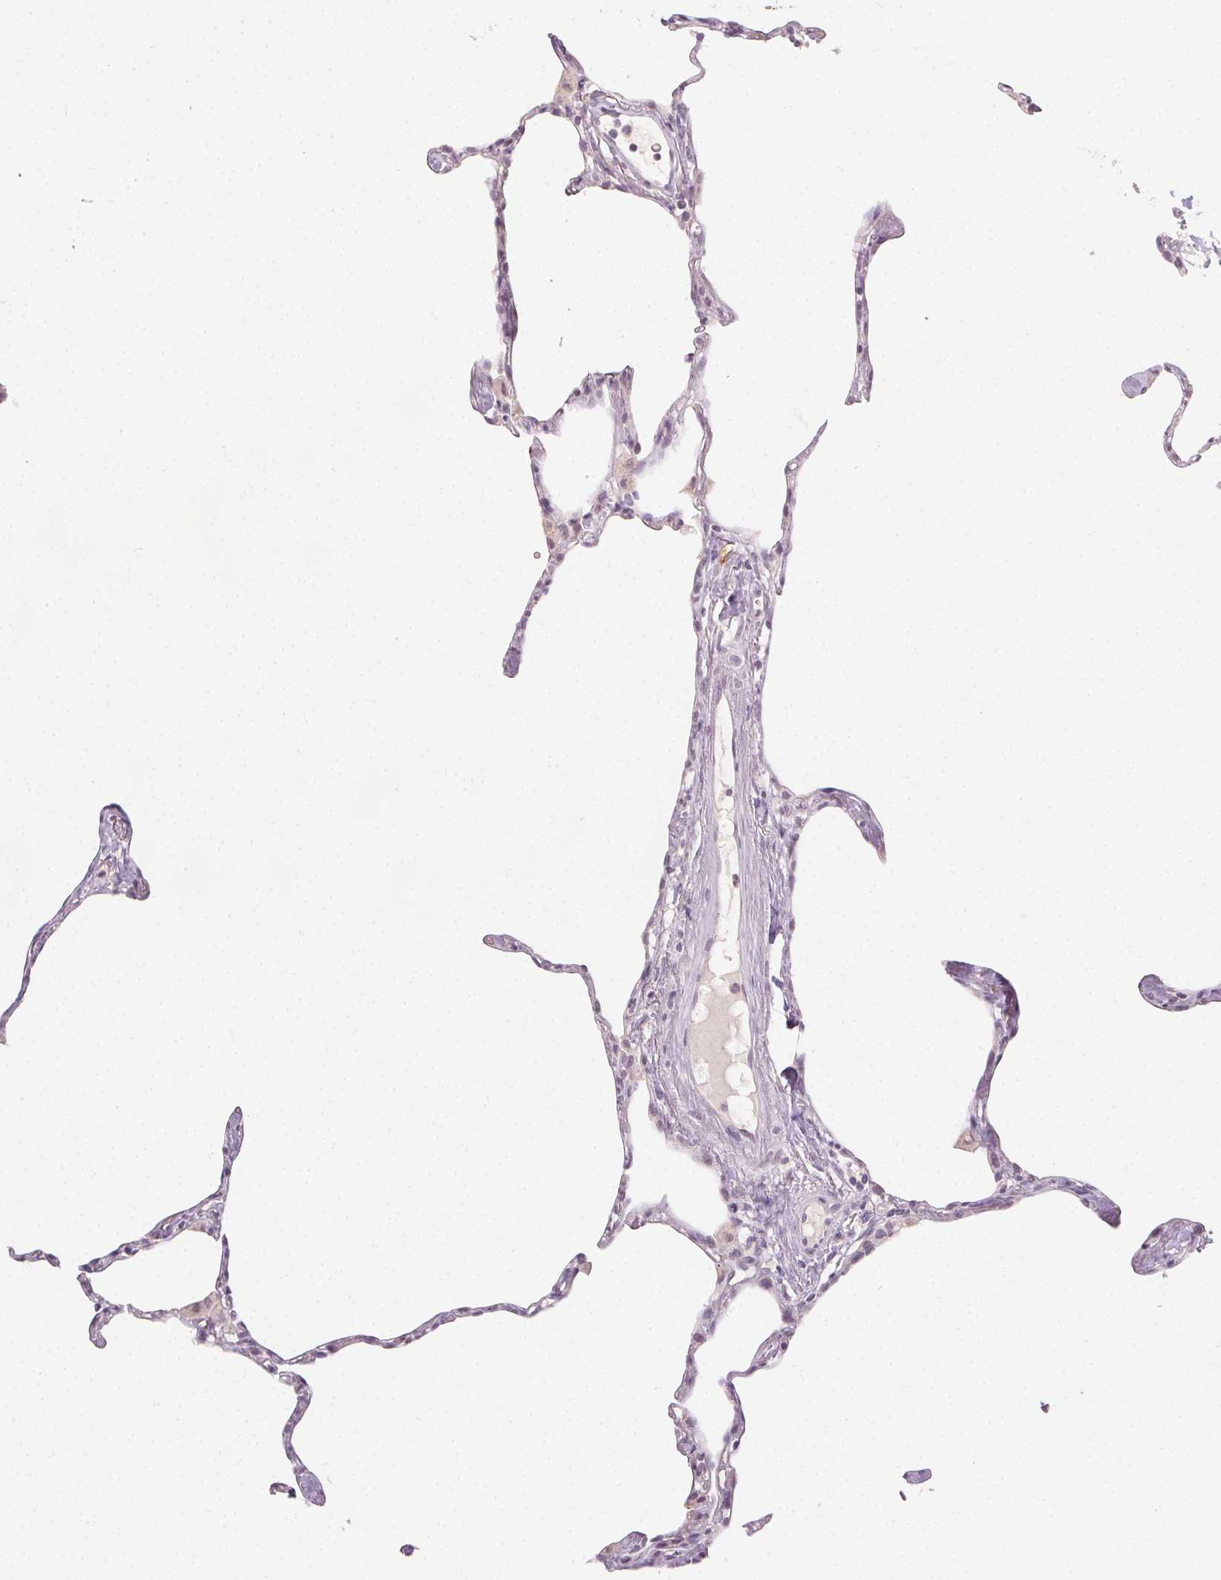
{"staining": {"intensity": "strong", "quantity": "<25%", "location": "nuclear"}, "tissue": "lung", "cell_type": "Alveolar cells", "image_type": "normal", "snomed": [{"axis": "morphology", "description": "Normal tissue, NOS"}, {"axis": "topography", "description": "Lung"}], "caption": "Benign lung was stained to show a protein in brown. There is medium levels of strong nuclear staining in approximately <25% of alveolar cells. (brown staining indicates protein expression, while blue staining denotes nuclei).", "gene": "ANLN", "patient": {"sex": "male", "age": 65}}